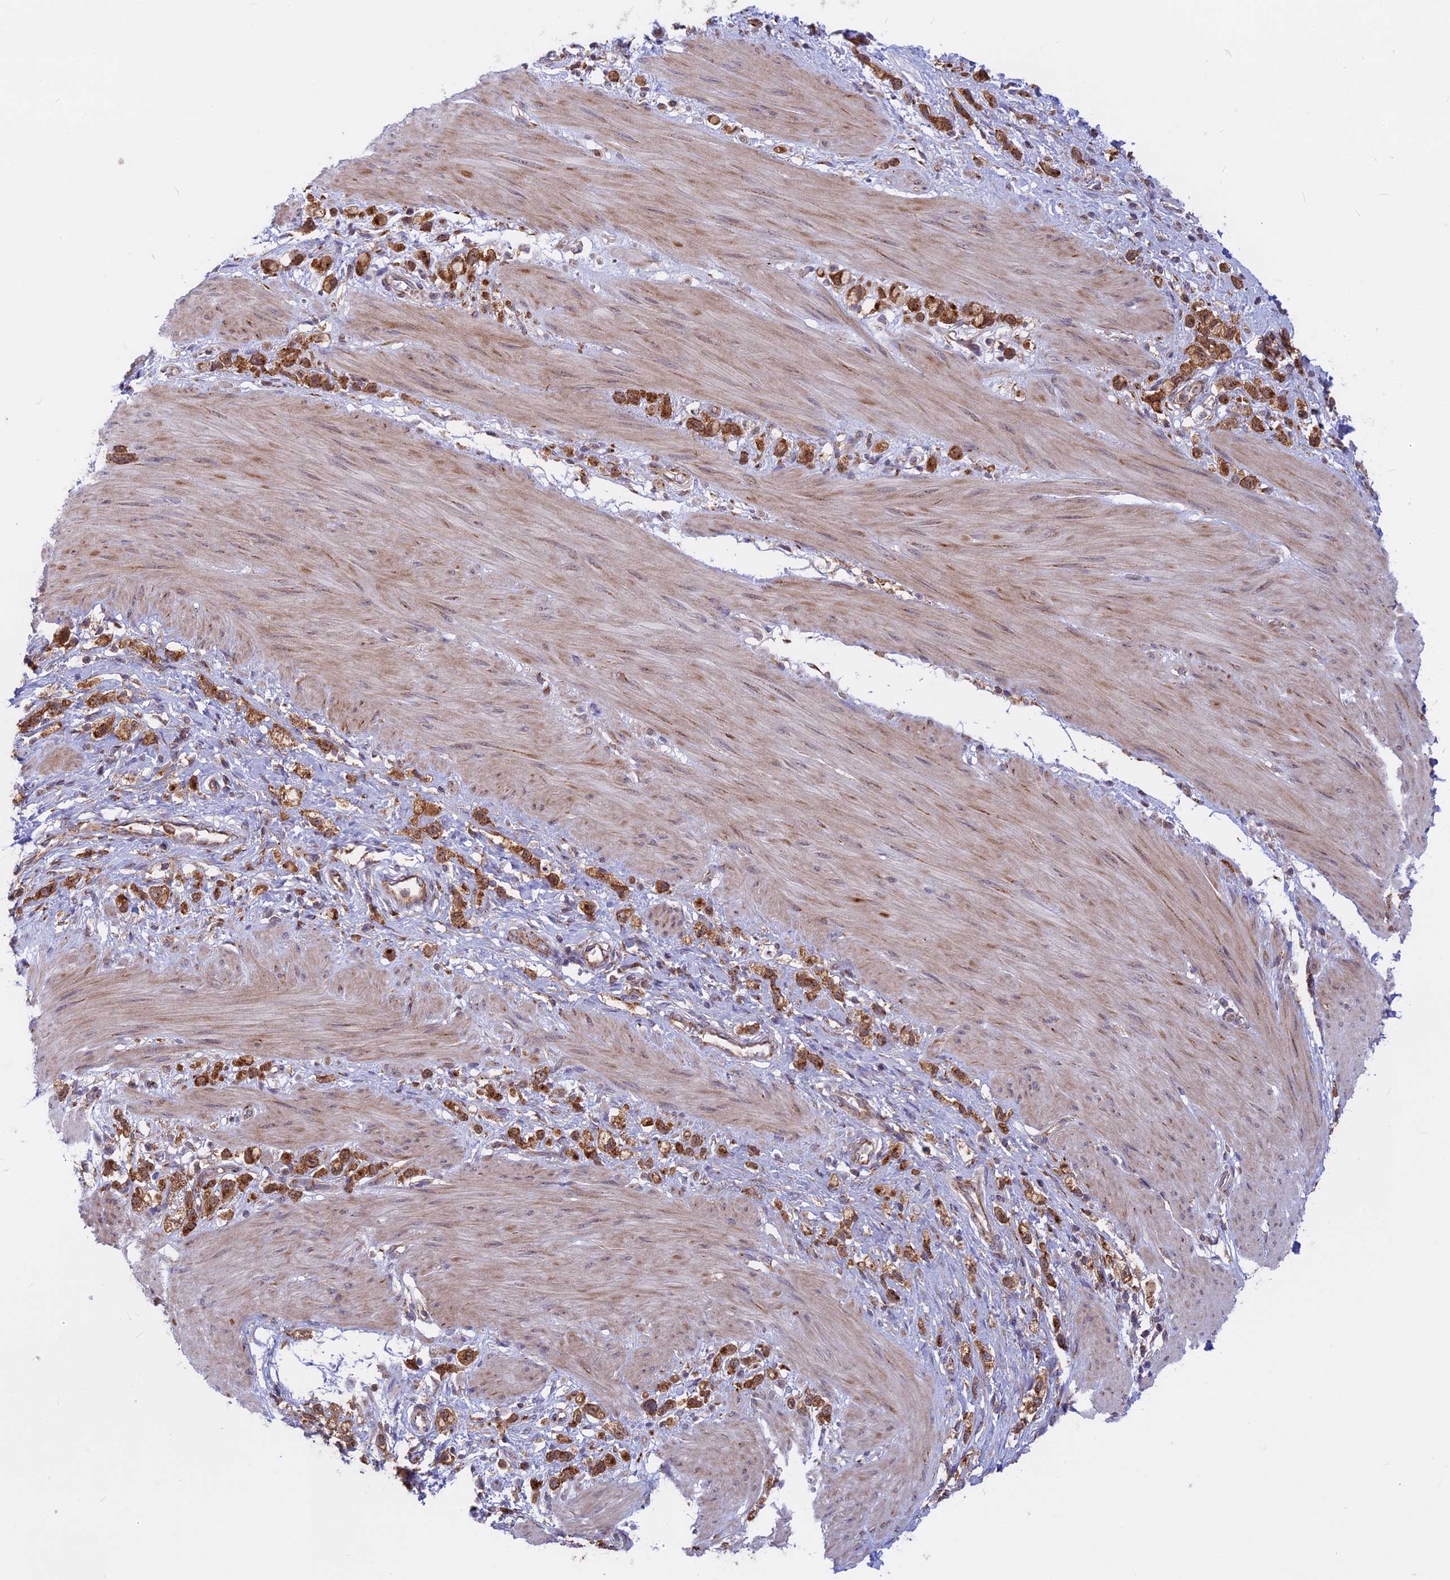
{"staining": {"intensity": "moderate", "quantity": ">75%", "location": "cytoplasmic/membranous"}, "tissue": "stomach cancer", "cell_type": "Tumor cells", "image_type": "cancer", "snomed": [{"axis": "morphology", "description": "Adenocarcinoma, NOS"}, {"axis": "topography", "description": "Stomach"}], "caption": "Approximately >75% of tumor cells in human stomach cancer (adenocarcinoma) demonstrate moderate cytoplasmic/membranous protein staining as visualized by brown immunohistochemical staining.", "gene": "CLINT1", "patient": {"sex": "female", "age": 65}}